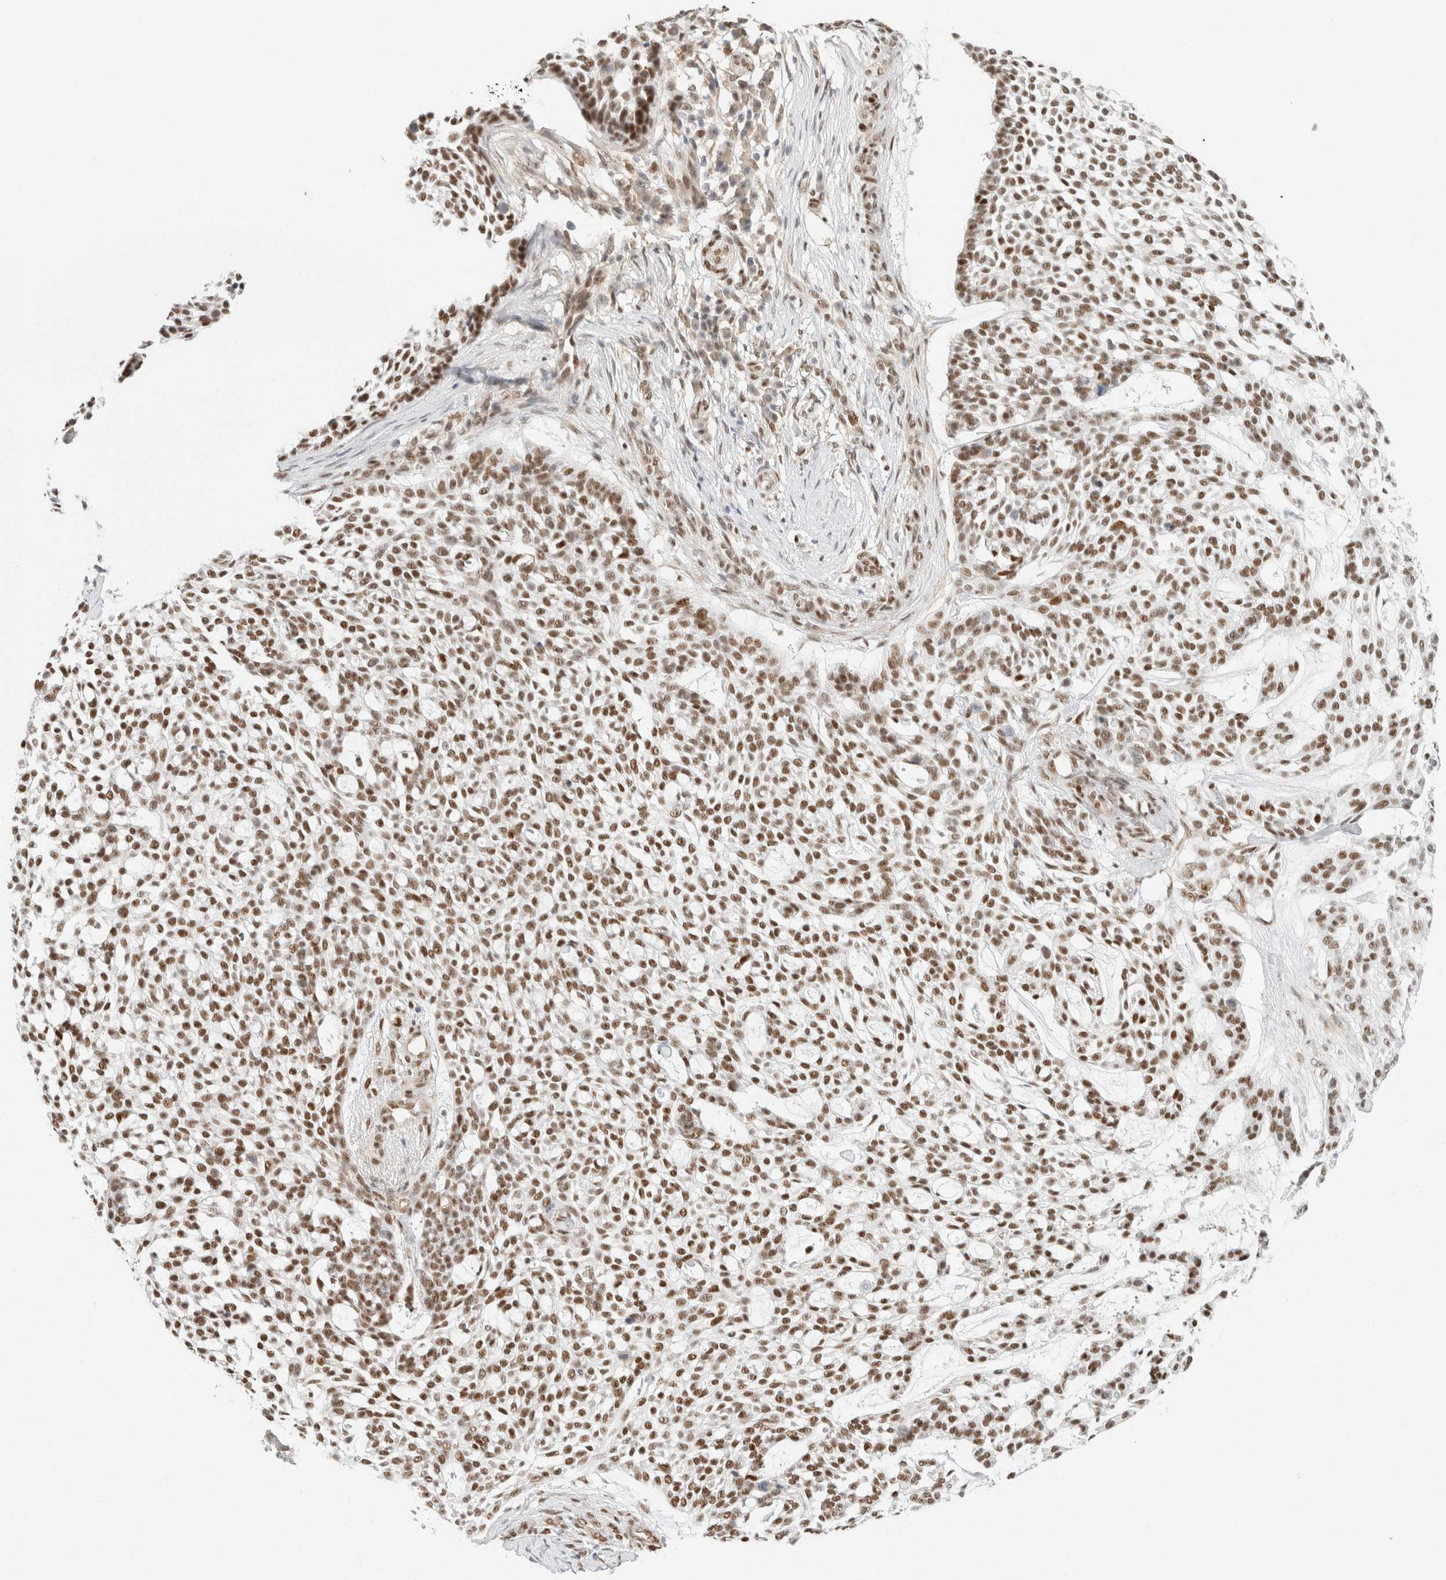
{"staining": {"intensity": "moderate", "quantity": ">75%", "location": "nuclear"}, "tissue": "skin cancer", "cell_type": "Tumor cells", "image_type": "cancer", "snomed": [{"axis": "morphology", "description": "Basal cell carcinoma"}, {"axis": "topography", "description": "Skin"}], "caption": "A brown stain labels moderate nuclear expression of a protein in human skin basal cell carcinoma tumor cells.", "gene": "ZNF768", "patient": {"sex": "female", "age": 64}}